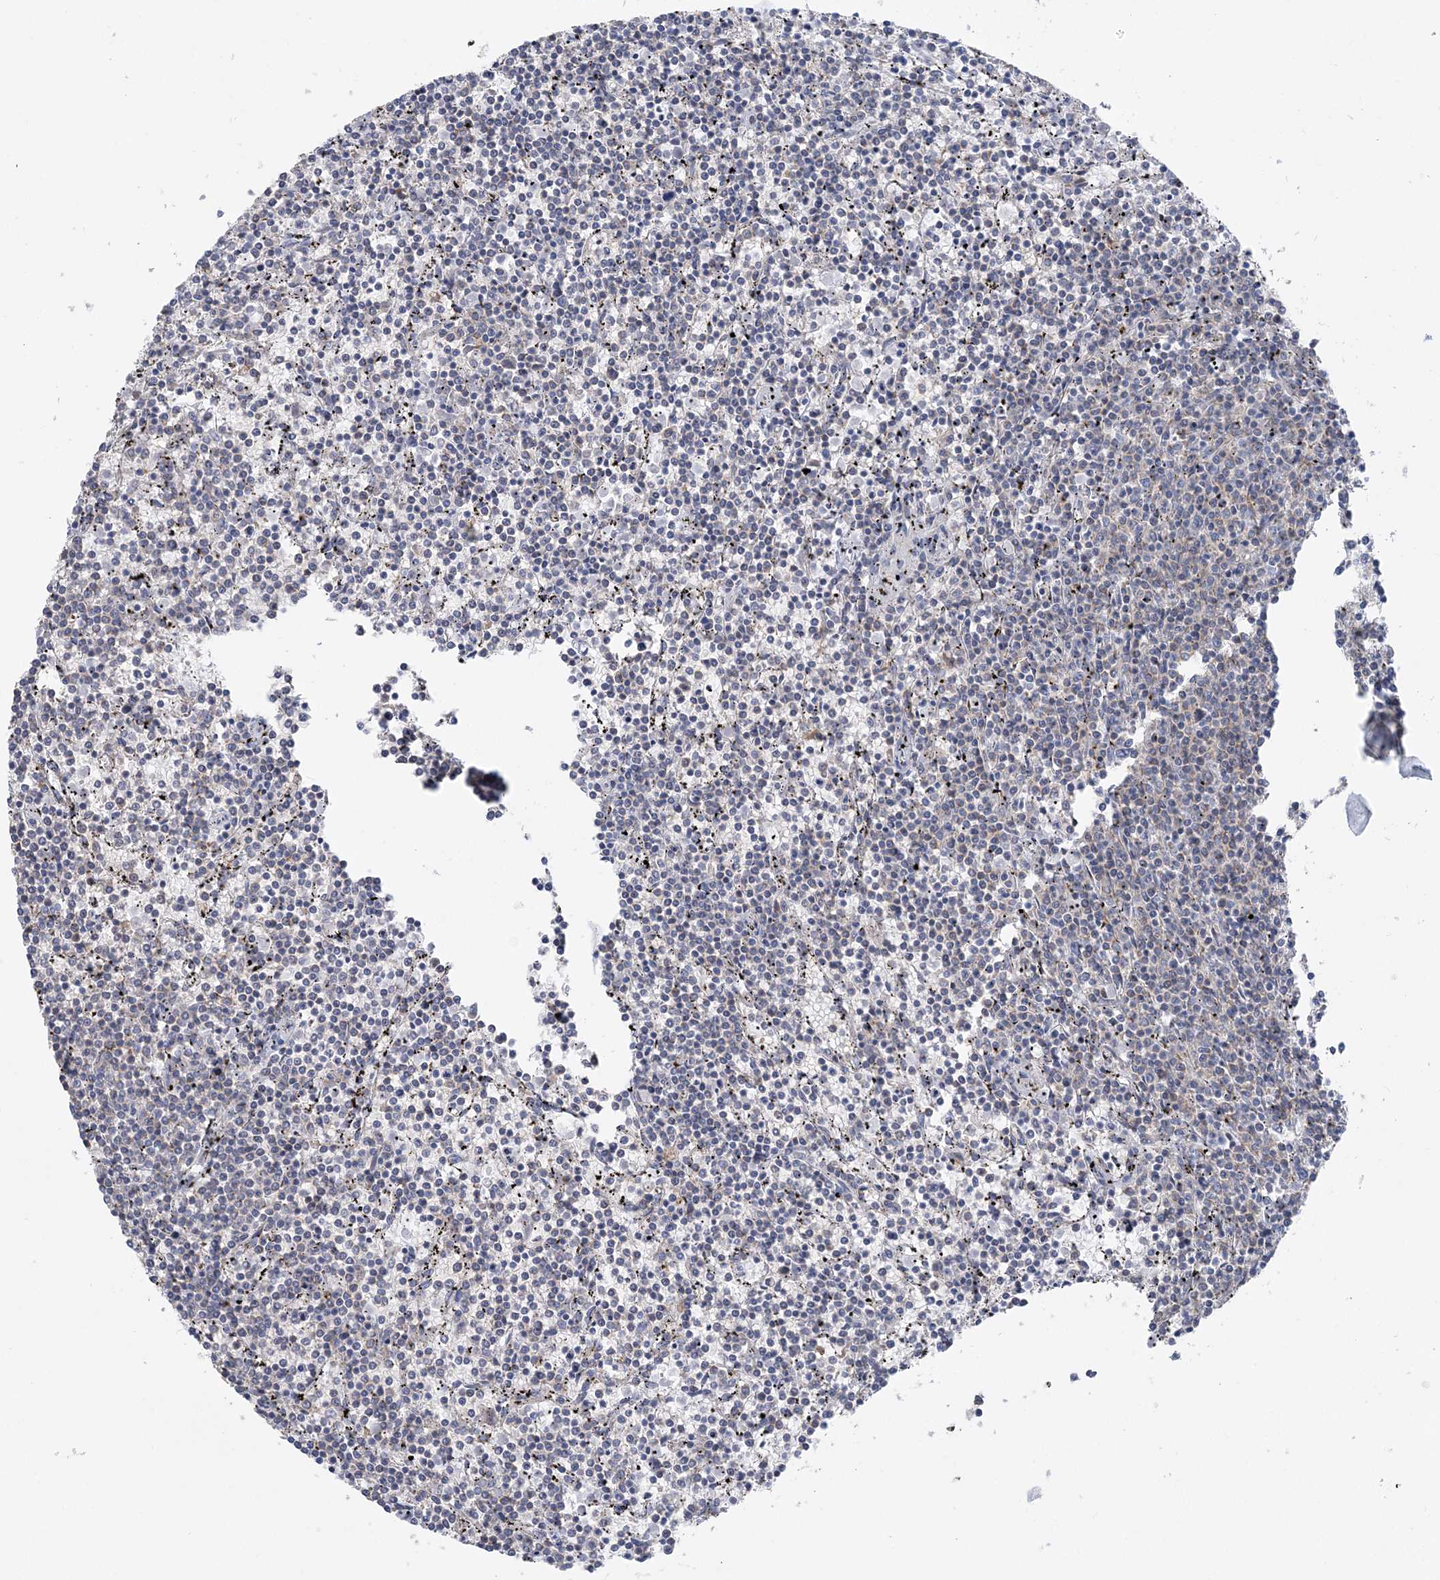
{"staining": {"intensity": "negative", "quantity": "none", "location": "none"}, "tissue": "lymphoma", "cell_type": "Tumor cells", "image_type": "cancer", "snomed": [{"axis": "morphology", "description": "Malignant lymphoma, non-Hodgkin's type, Low grade"}, {"axis": "topography", "description": "Spleen"}], "caption": "Human malignant lymphoma, non-Hodgkin's type (low-grade) stained for a protein using IHC shows no positivity in tumor cells.", "gene": "FAM114A2", "patient": {"sex": "female", "age": 50}}